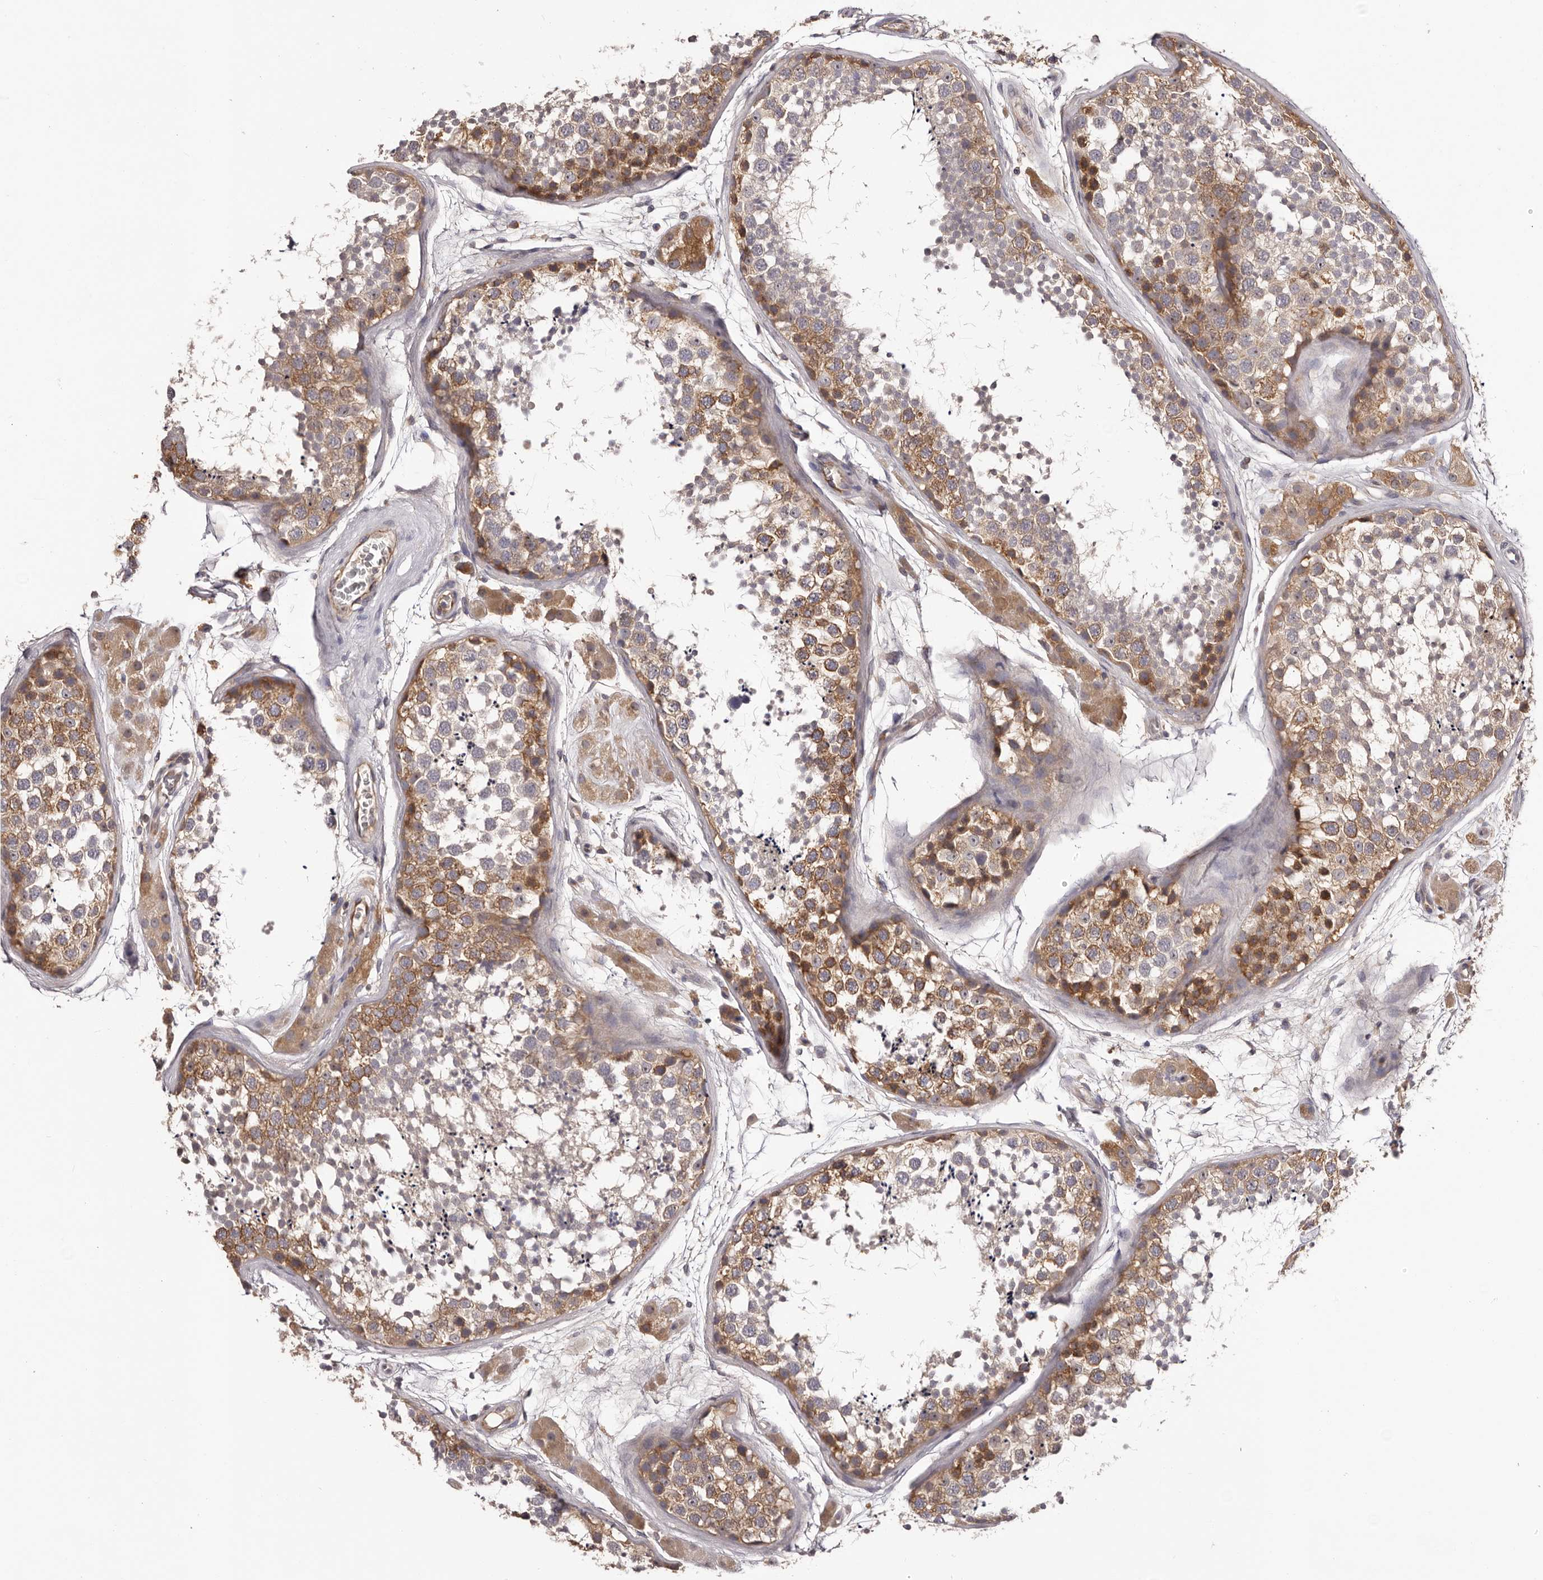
{"staining": {"intensity": "moderate", "quantity": ">75%", "location": "cytoplasmic/membranous"}, "tissue": "testis", "cell_type": "Cells in seminiferous ducts", "image_type": "normal", "snomed": [{"axis": "morphology", "description": "Normal tissue, NOS"}, {"axis": "topography", "description": "Testis"}], "caption": "Protein analysis of unremarkable testis reveals moderate cytoplasmic/membranous staining in about >75% of cells in seminiferous ducts.", "gene": "LTV1", "patient": {"sex": "male", "age": 56}}